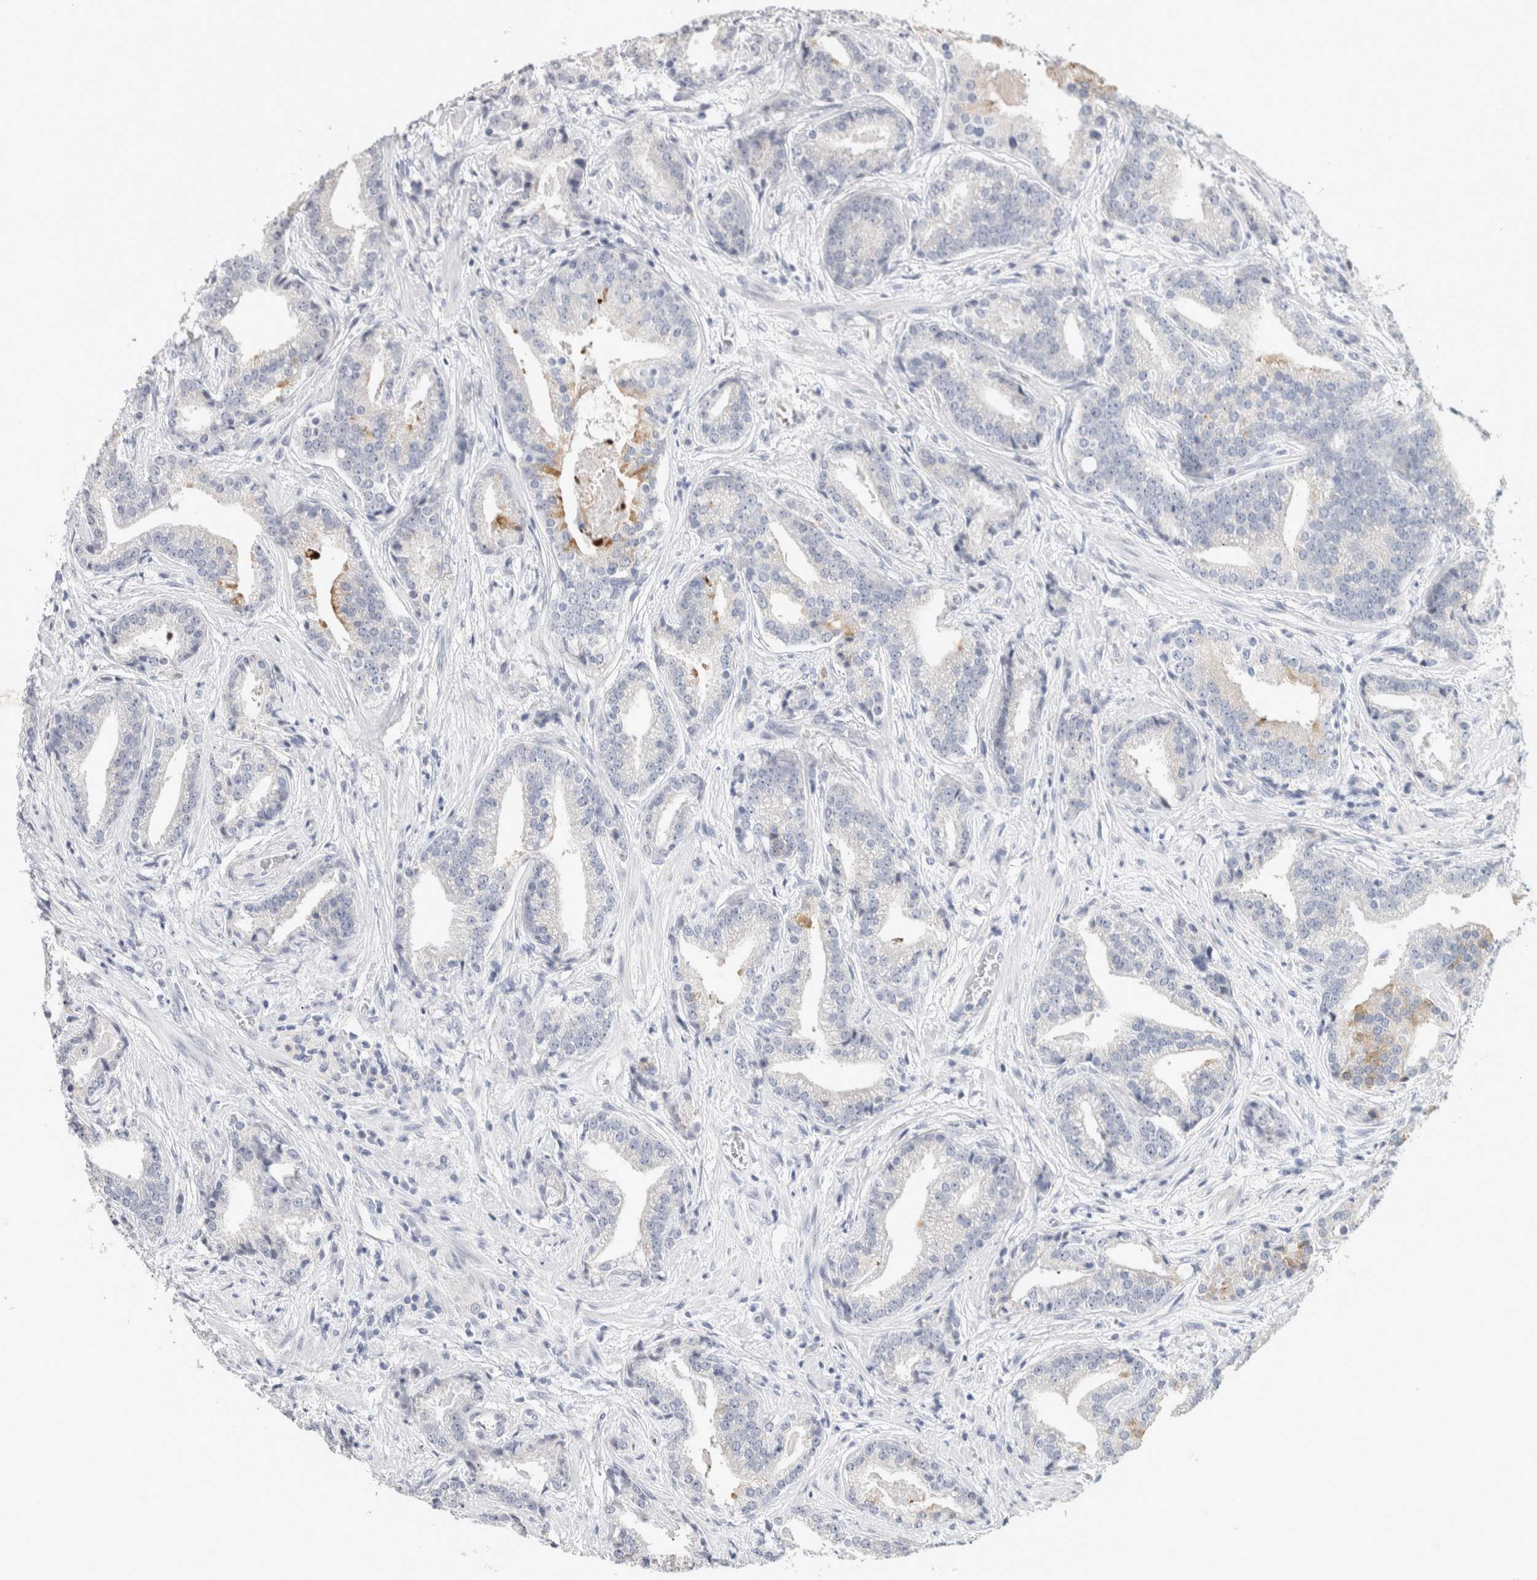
{"staining": {"intensity": "negative", "quantity": "none", "location": "none"}, "tissue": "prostate cancer", "cell_type": "Tumor cells", "image_type": "cancer", "snomed": [{"axis": "morphology", "description": "Adenocarcinoma, Low grade"}, {"axis": "topography", "description": "Prostate"}], "caption": "This micrograph is of prostate cancer (adenocarcinoma (low-grade)) stained with immunohistochemistry (IHC) to label a protein in brown with the nuclei are counter-stained blue. There is no expression in tumor cells.", "gene": "TONSL", "patient": {"sex": "male", "age": 67}}